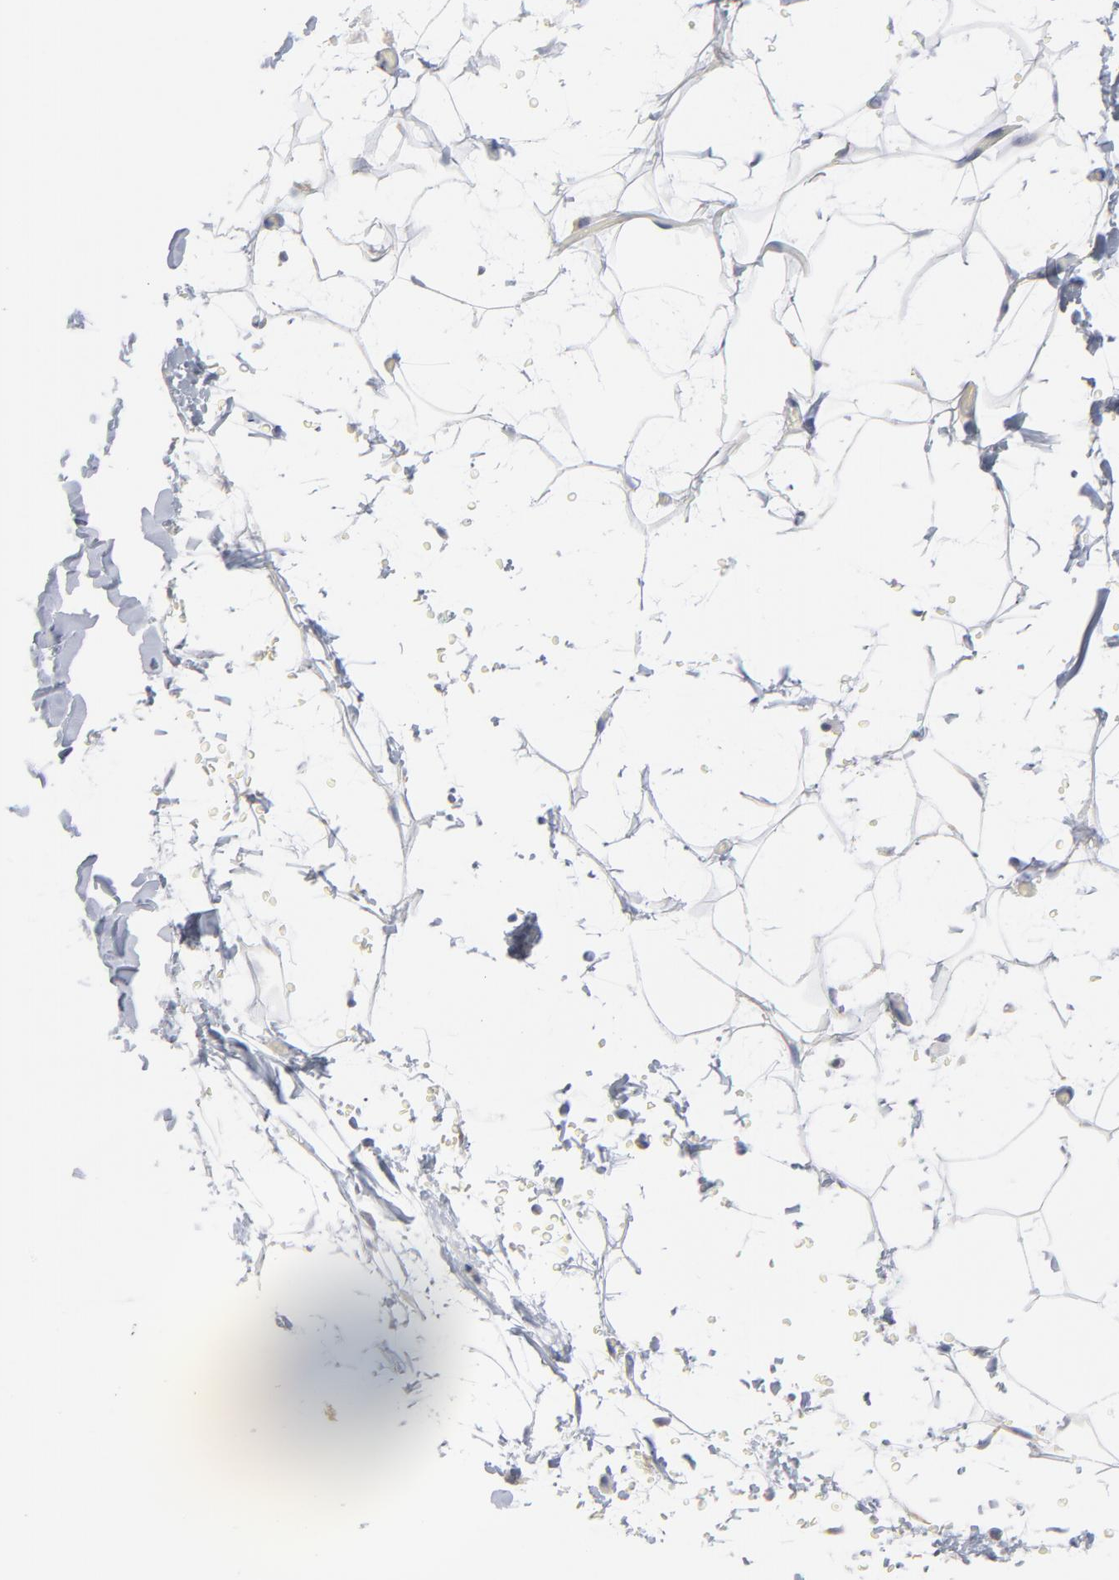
{"staining": {"intensity": "negative", "quantity": "none", "location": "none"}, "tissue": "adipose tissue", "cell_type": "Adipocytes", "image_type": "normal", "snomed": [{"axis": "morphology", "description": "Normal tissue, NOS"}, {"axis": "topography", "description": "Soft tissue"}], "caption": "Histopathology image shows no protein positivity in adipocytes of unremarkable adipose tissue.", "gene": "CPE", "patient": {"sex": "male", "age": 72}}